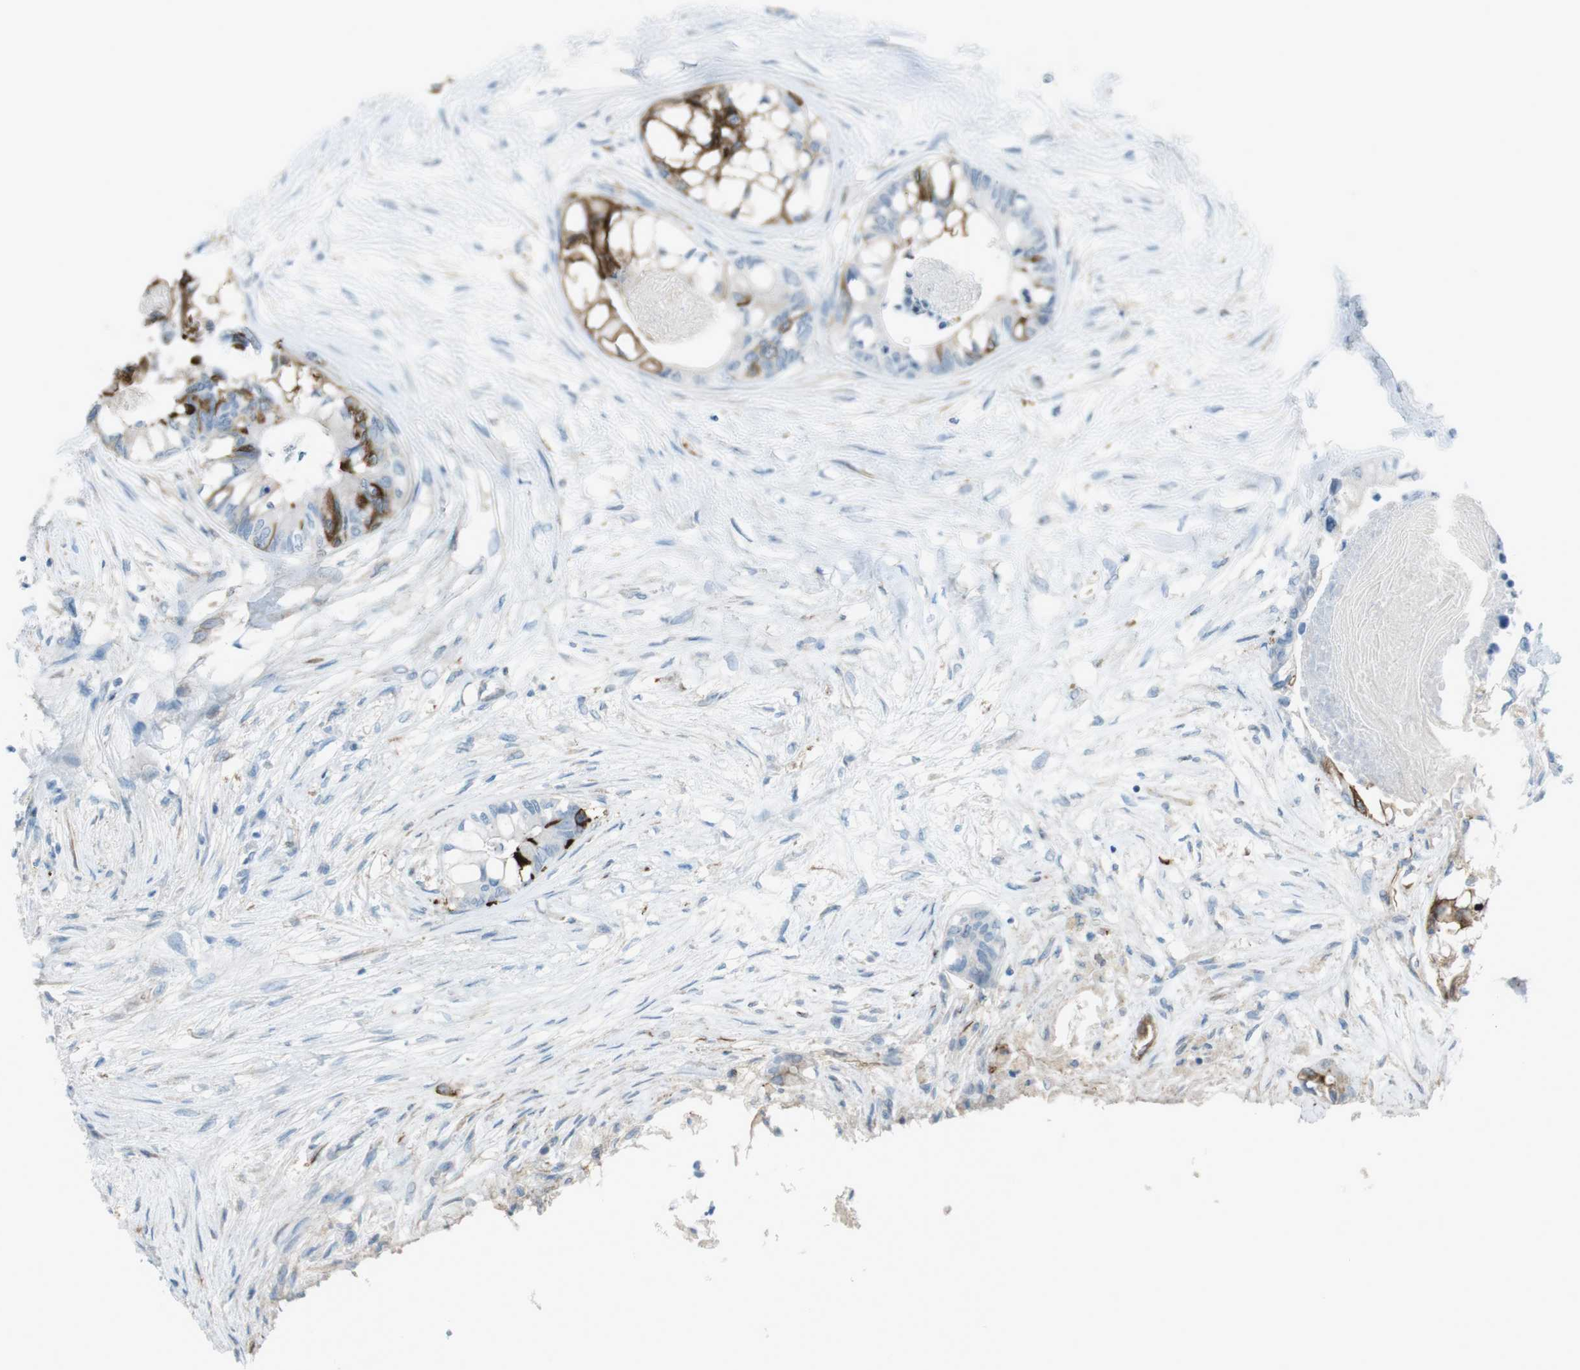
{"staining": {"intensity": "strong", "quantity": "25%-75%", "location": "cytoplasmic/membranous"}, "tissue": "colorectal cancer", "cell_type": "Tumor cells", "image_type": "cancer", "snomed": [{"axis": "morphology", "description": "Adenocarcinoma, NOS"}, {"axis": "topography", "description": "Rectum"}], "caption": "Adenocarcinoma (colorectal) was stained to show a protein in brown. There is high levels of strong cytoplasmic/membranous positivity in approximately 25%-75% of tumor cells.", "gene": "TUBB2A", "patient": {"sex": "male", "age": 63}}